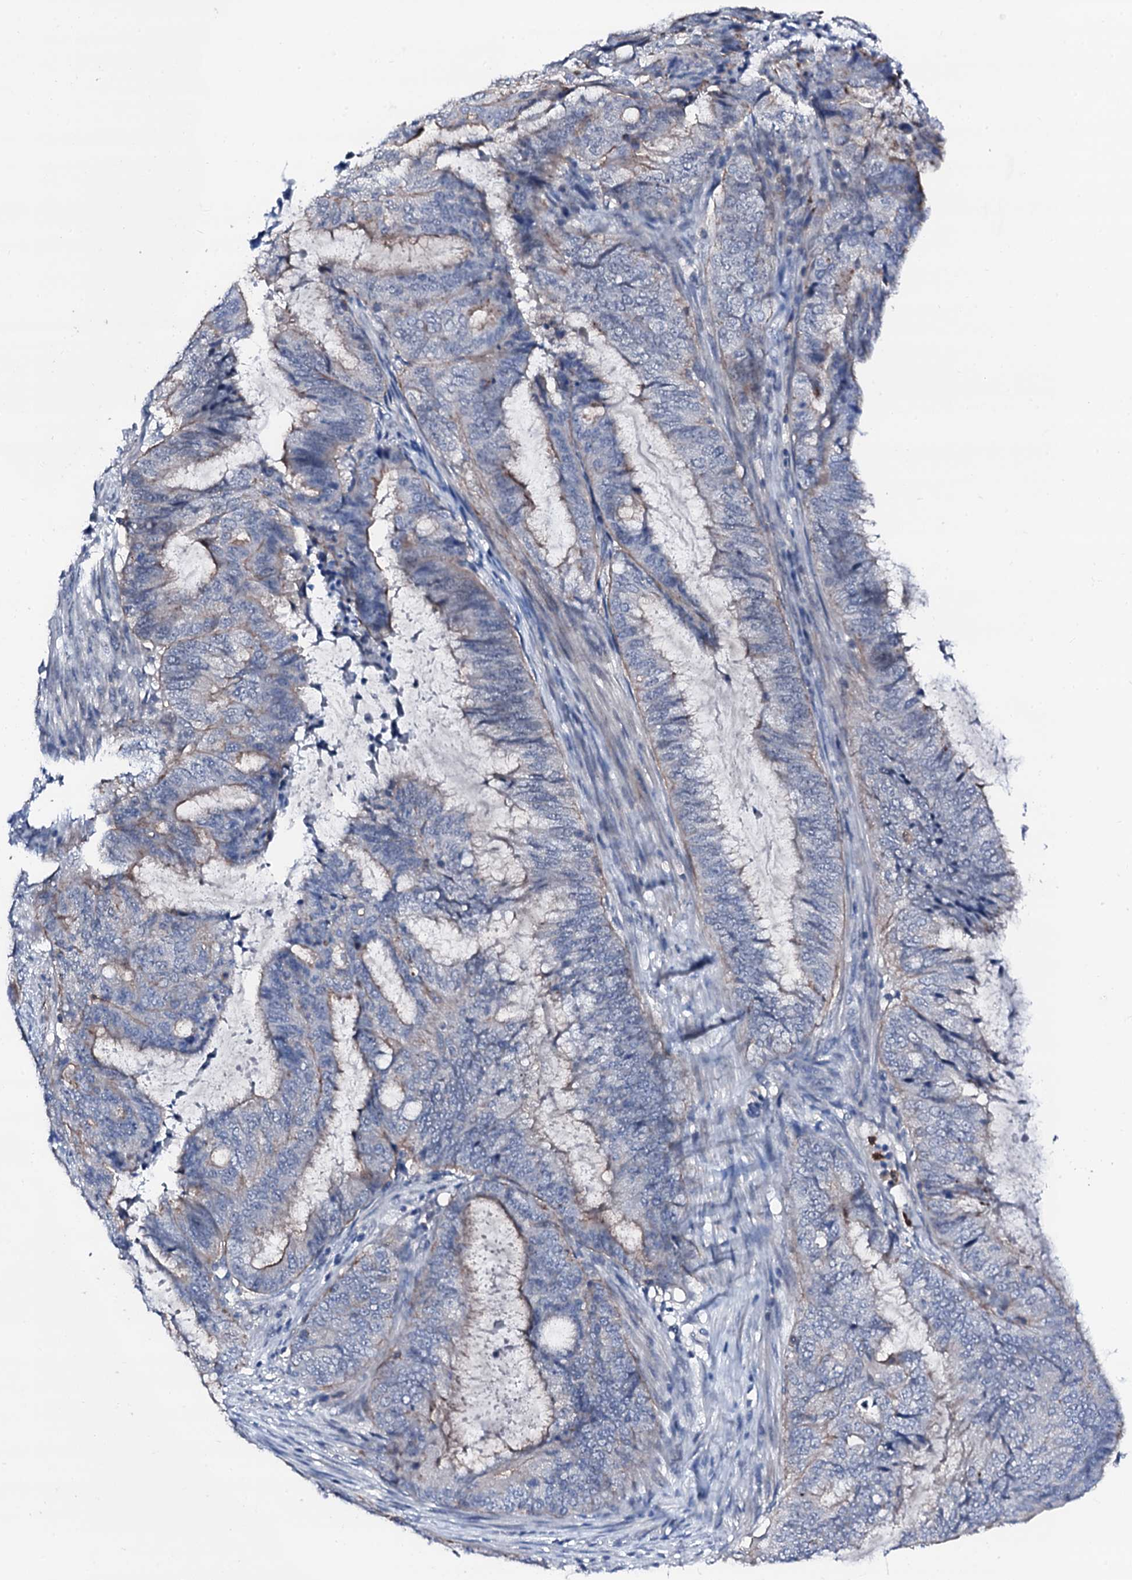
{"staining": {"intensity": "weak", "quantity": "<25%", "location": "cytoplasmic/membranous"}, "tissue": "endometrial cancer", "cell_type": "Tumor cells", "image_type": "cancer", "snomed": [{"axis": "morphology", "description": "Adenocarcinoma, NOS"}, {"axis": "topography", "description": "Endometrium"}], "caption": "Immunohistochemical staining of human endometrial adenocarcinoma displays no significant staining in tumor cells.", "gene": "TRAFD1", "patient": {"sex": "female", "age": 51}}